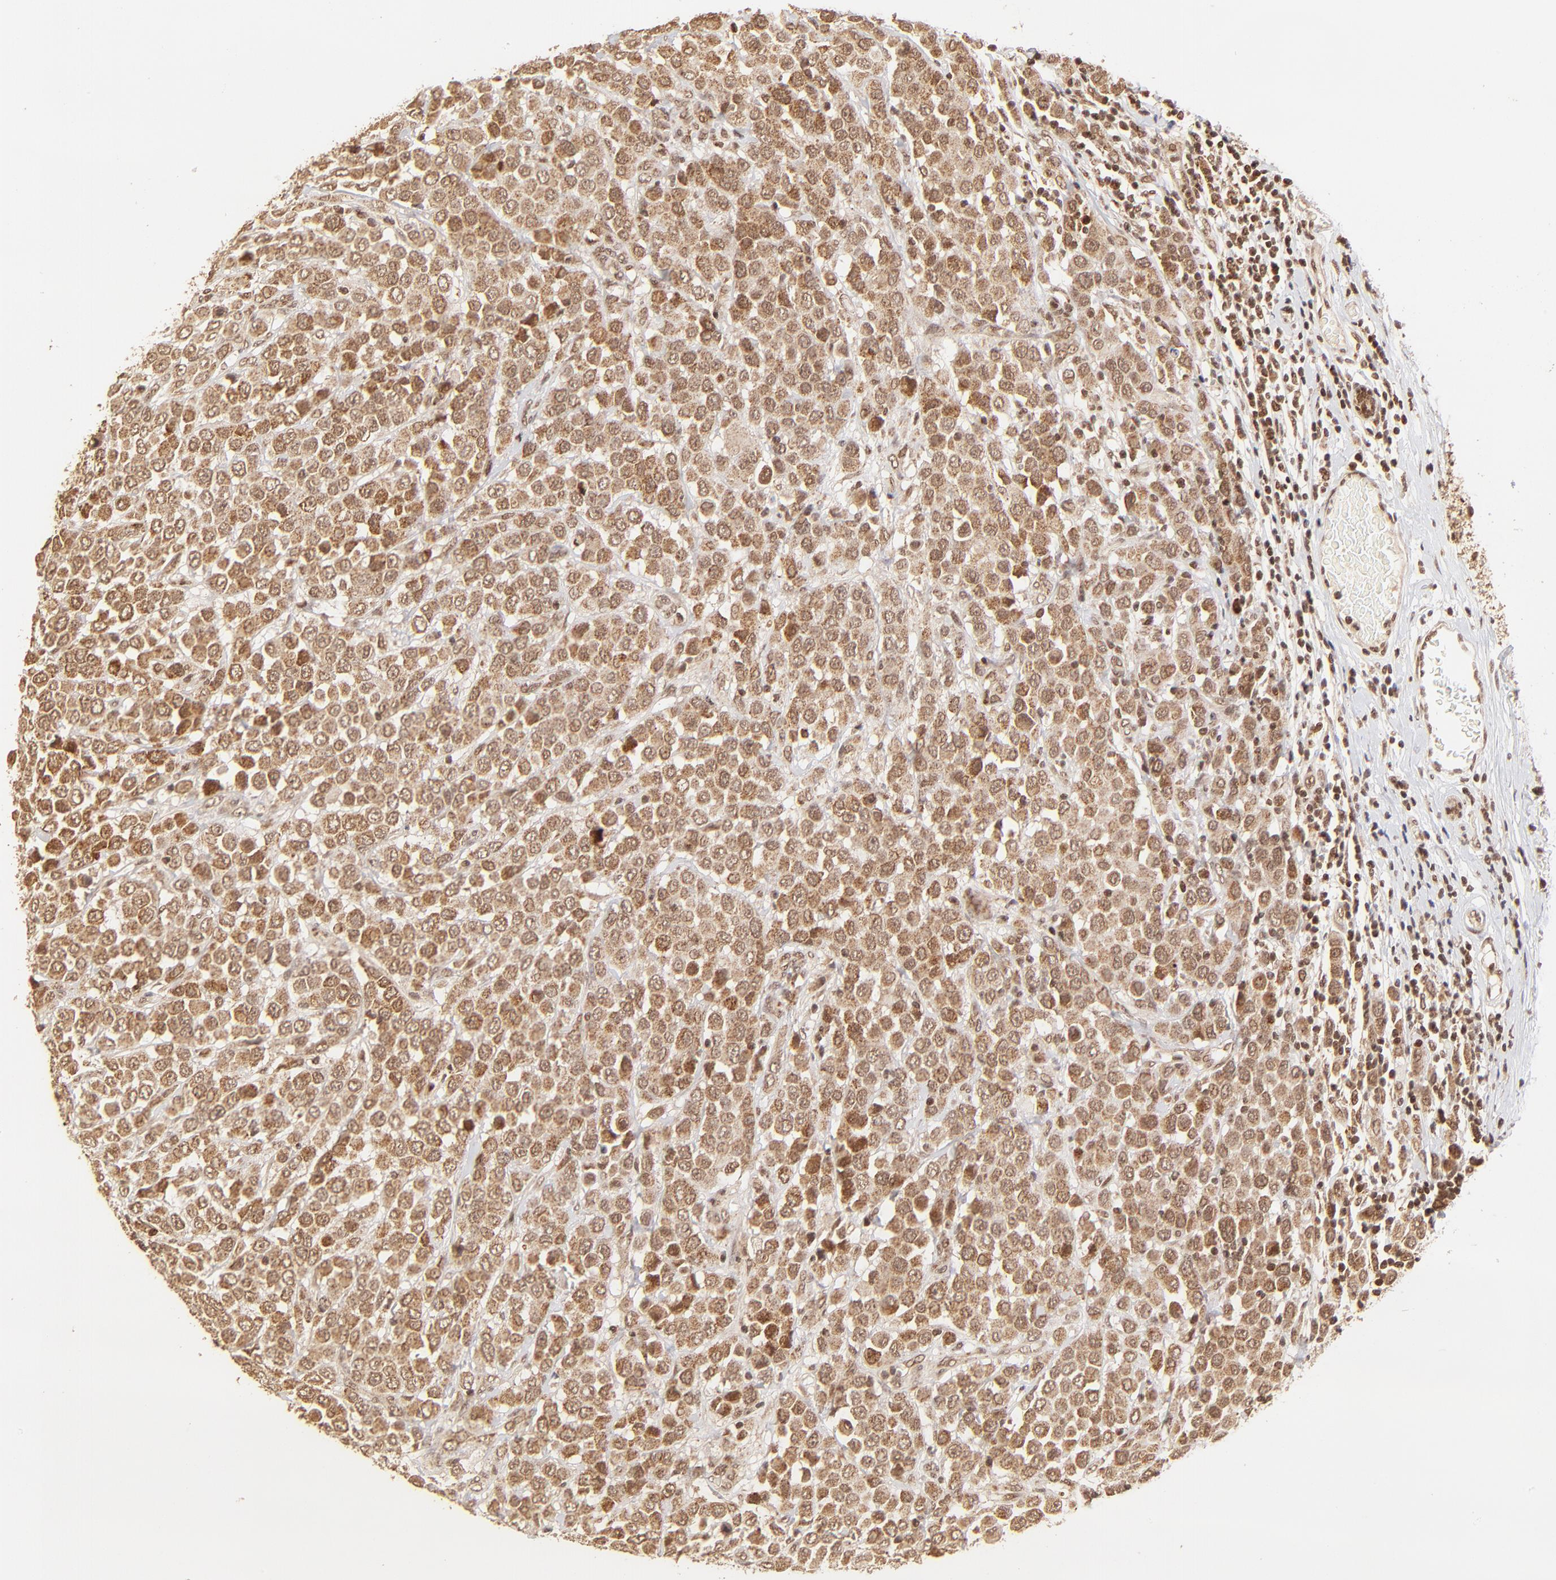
{"staining": {"intensity": "strong", "quantity": ">75%", "location": "cytoplasmic/membranous,nuclear"}, "tissue": "breast cancer", "cell_type": "Tumor cells", "image_type": "cancer", "snomed": [{"axis": "morphology", "description": "Duct carcinoma"}, {"axis": "topography", "description": "Breast"}], "caption": "Immunohistochemical staining of invasive ductal carcinoma (breast) demonstrates high levels of strong cytoplasmic/membranous and nuclear protein positivity in approximately >75% of tumor cells.", "gene": "MED15", "patient": {"sex": "female", "age": 61}}